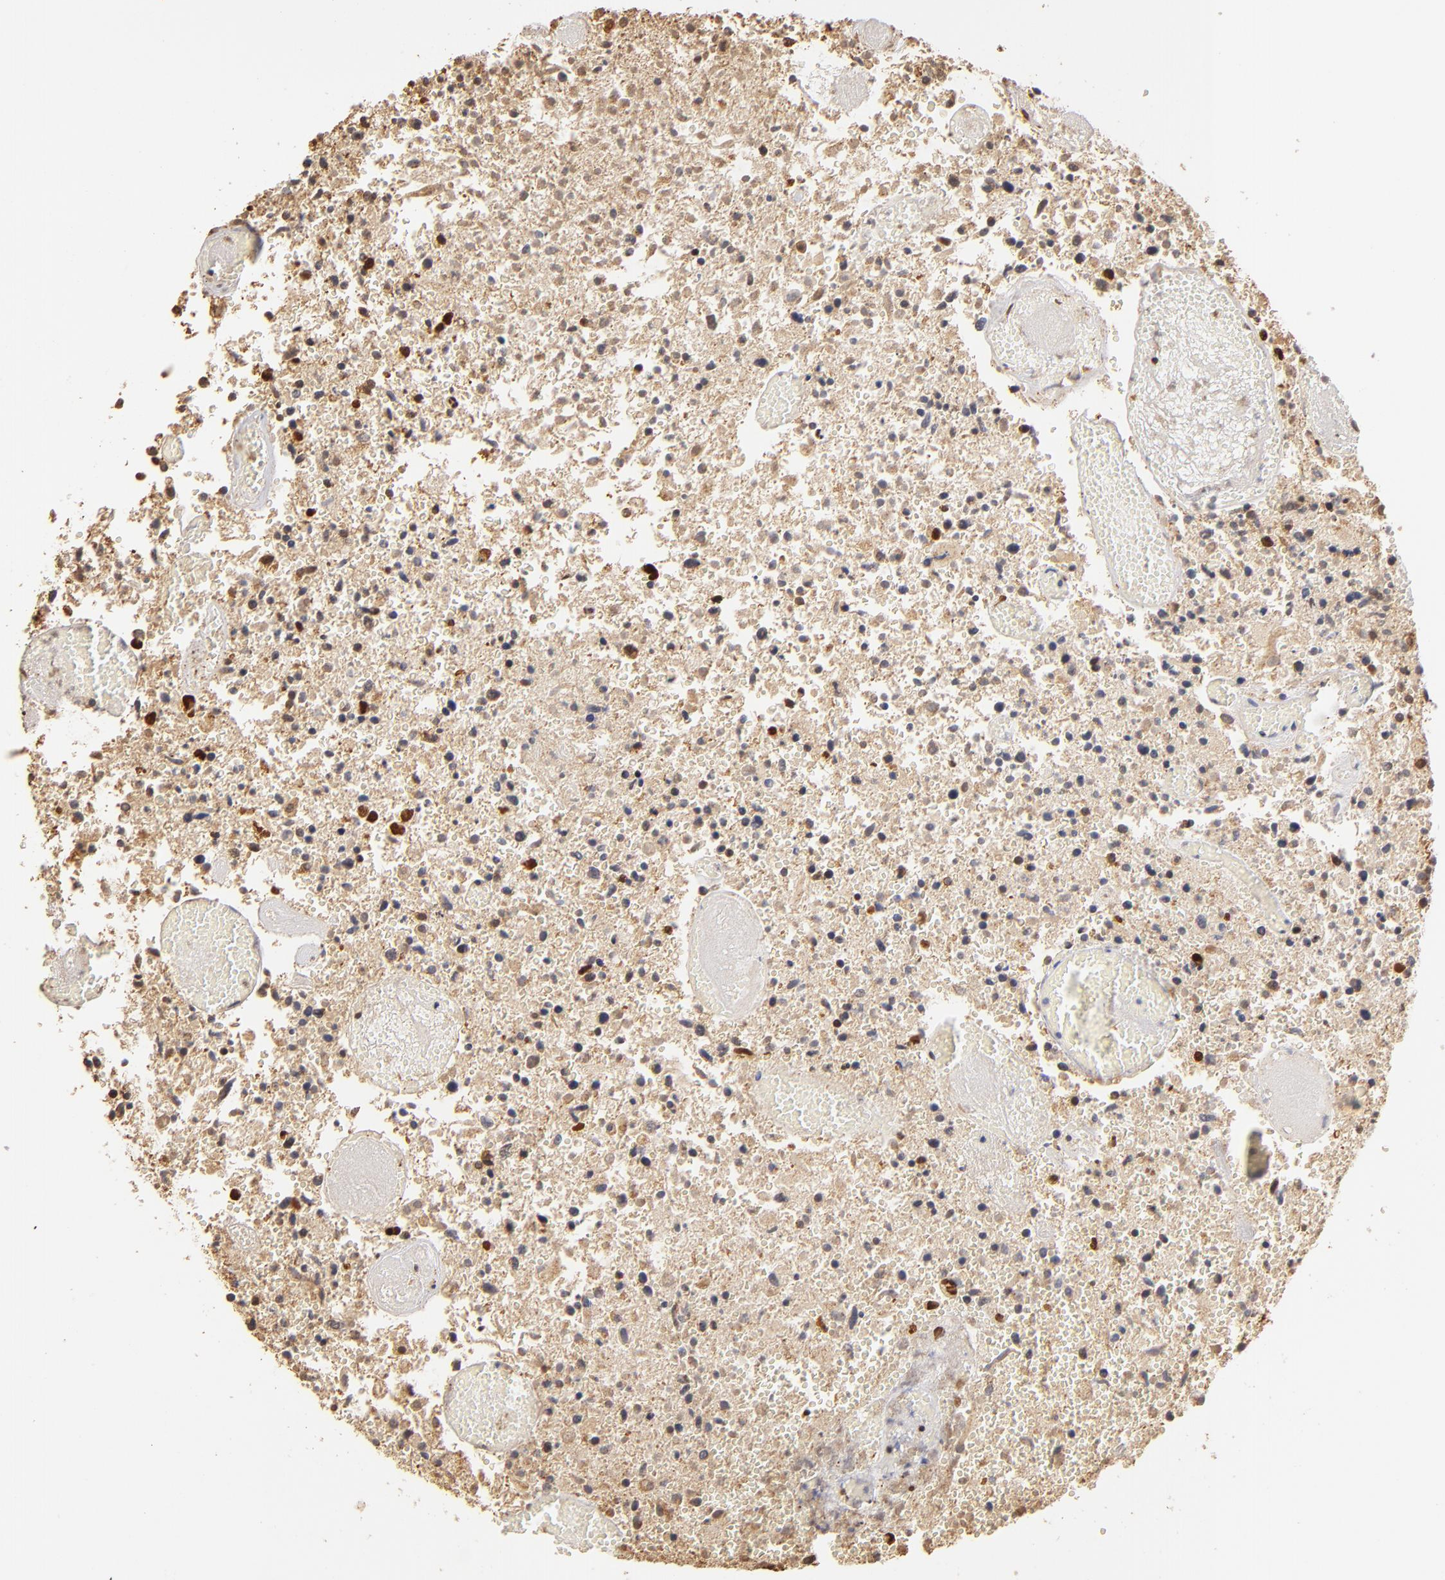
{"staining": {"intensity": "strong", "quantity": ">75%", "location": "nuclear"}, "tissue": "glioma", "cell_type": "Tumor cells", "image_type": "cancer", "snomed": [{"axis": "morphology", "description": "Glioma, malignant, High grade"}, {"axis": "topography", "description": "Brain"}], "caption": "This image exhibits immunohistochemistry staining of human glioma, with high strong nuclear expression in about >75% of tumor cells.", "gene": "ILF3", "patient": {"sex": "male", "age": 72}}